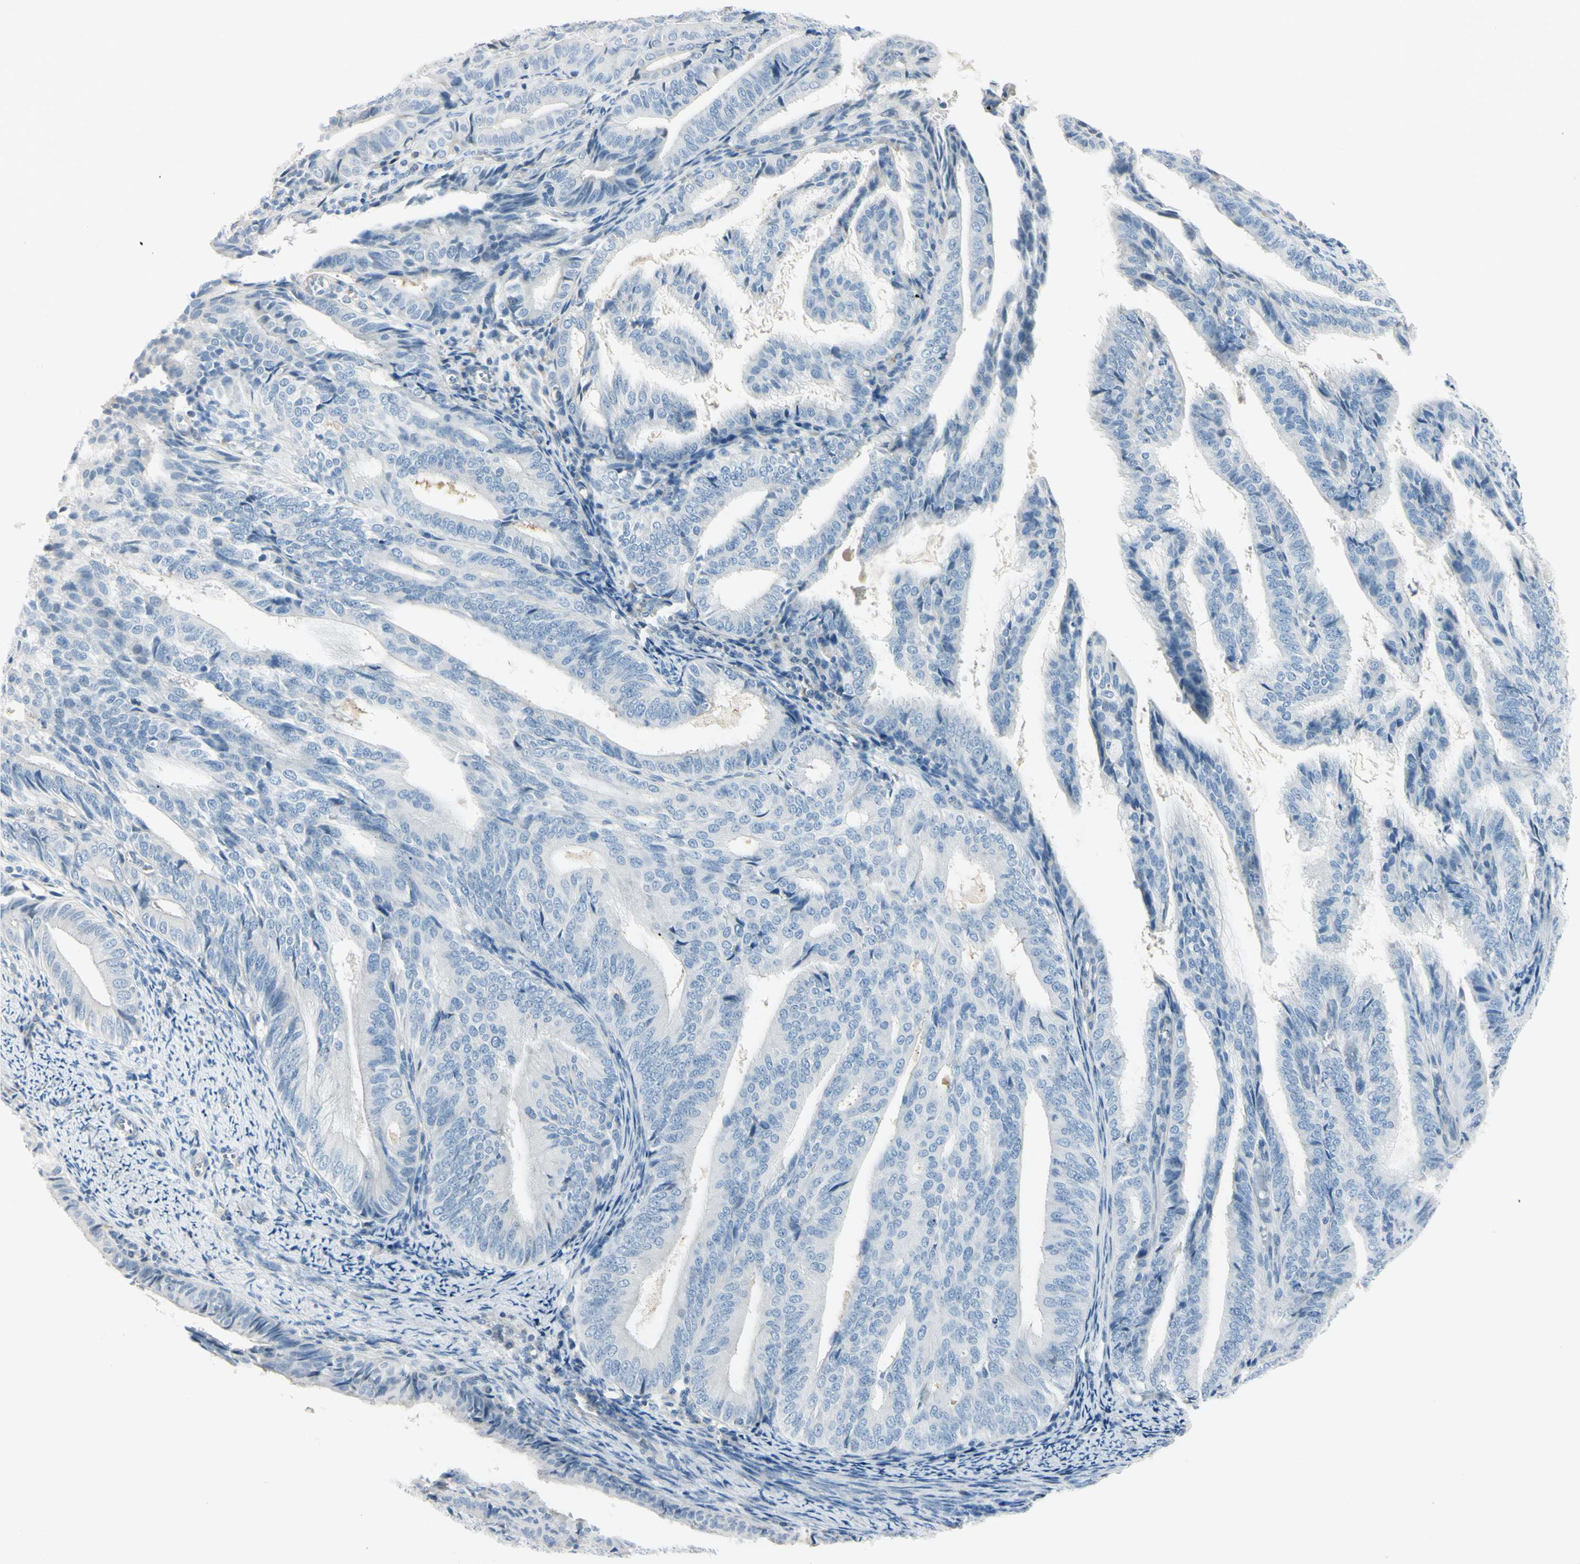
{"staining": {"intensity": "negative", "quantity": "none", "location": "none"}, "tissue": "endometrial cancer", "cell_type": "Tumor cells", "image_type": "cancer", "snomed": [{"axis": "morphology", "description": "Adenocarcinoma, NOS"}, {"axis": "topography", "description": "Endometrium"}], "caption": "Immunohistochemistry (IHC) histopathology image of human adenocarcinoma (endometrial) stained for a protein (brown), which demonstrates no staining in tumor cells.", "gene": "ASB9", "patient": {"sex": "female", "age": 58}}